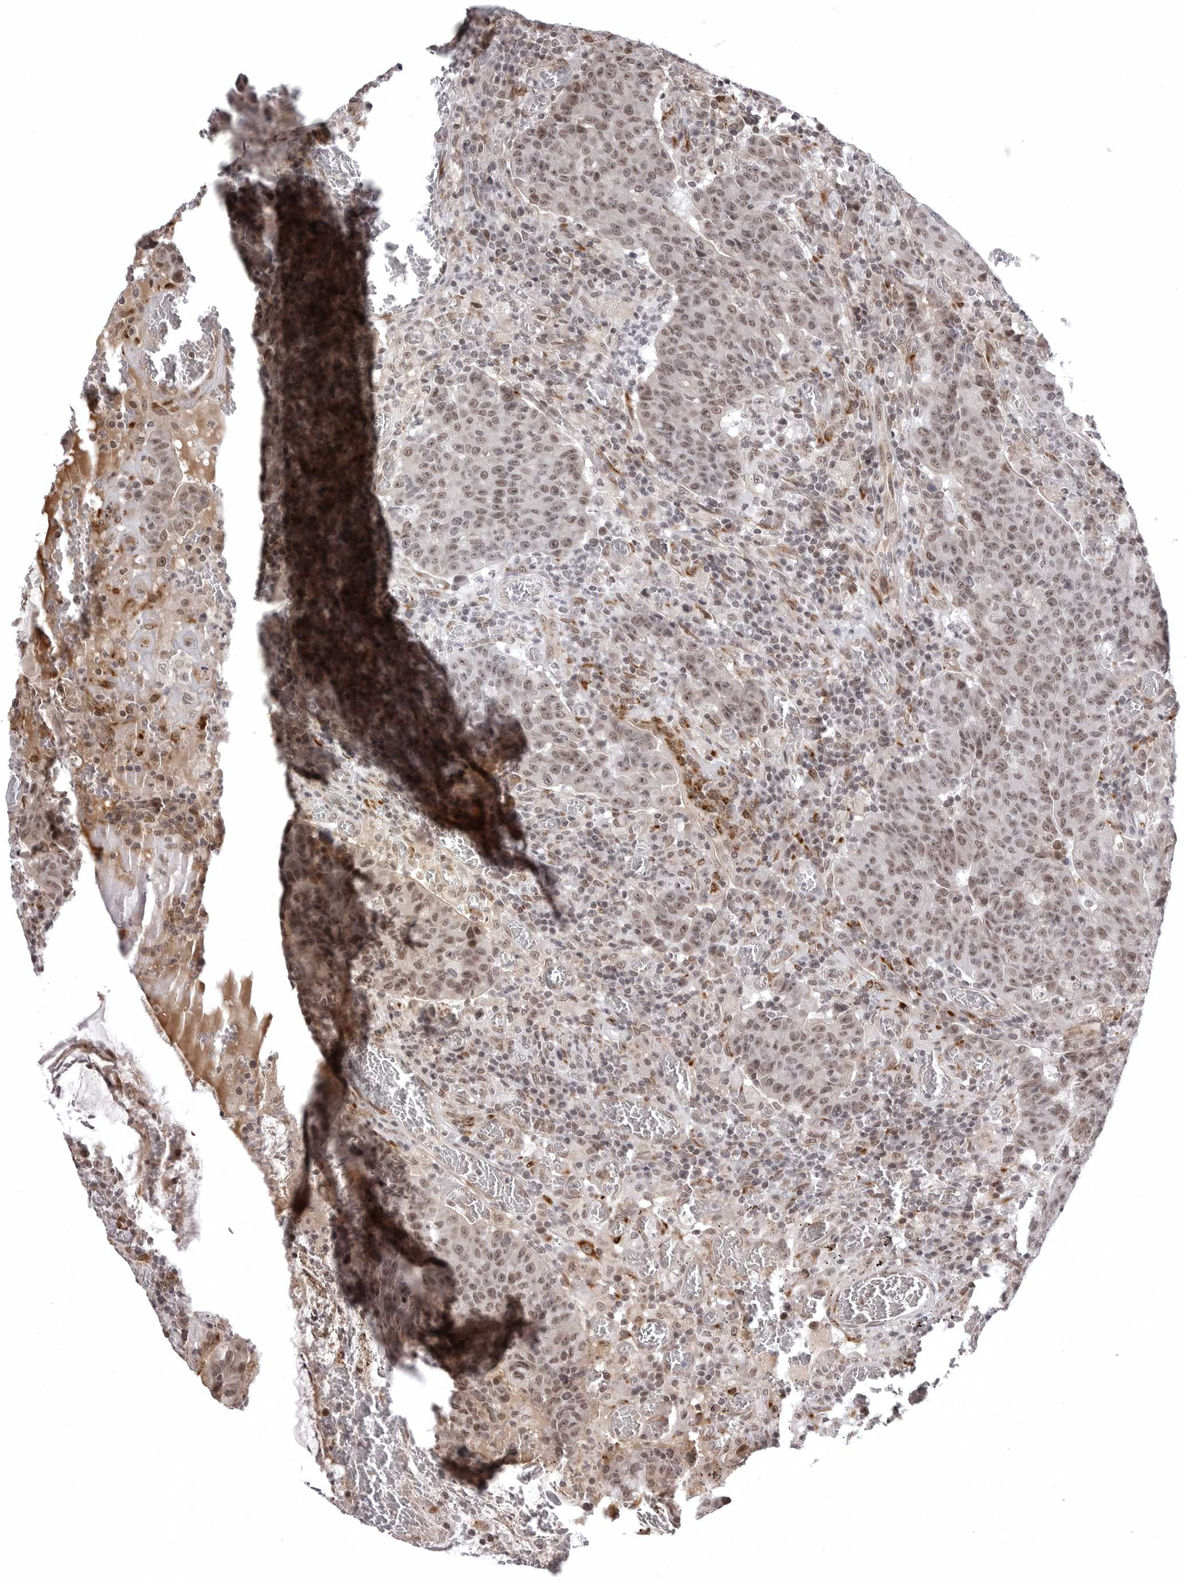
{"staining": {"intensity": "moderate", "quantity": "25%-75%", "location": "nuclear"}, "tissue": "colorectal cancer", "cell_type": "Tumor cells", "image_type": "cancer", "snomed": [{"axis": "morphology", "description": "Adenocarcinoma, NOS"}, {"axis": "topography", "description": "Colon"}], "caption": "Colorectal adenocarcinoma tissue exhibits moderate nuclear staining in about 25%-75% of tumor cells, visualized by immunohistochemistry.", "gene": "PHF3", "patient": {"sex": "female", "age": 75}}